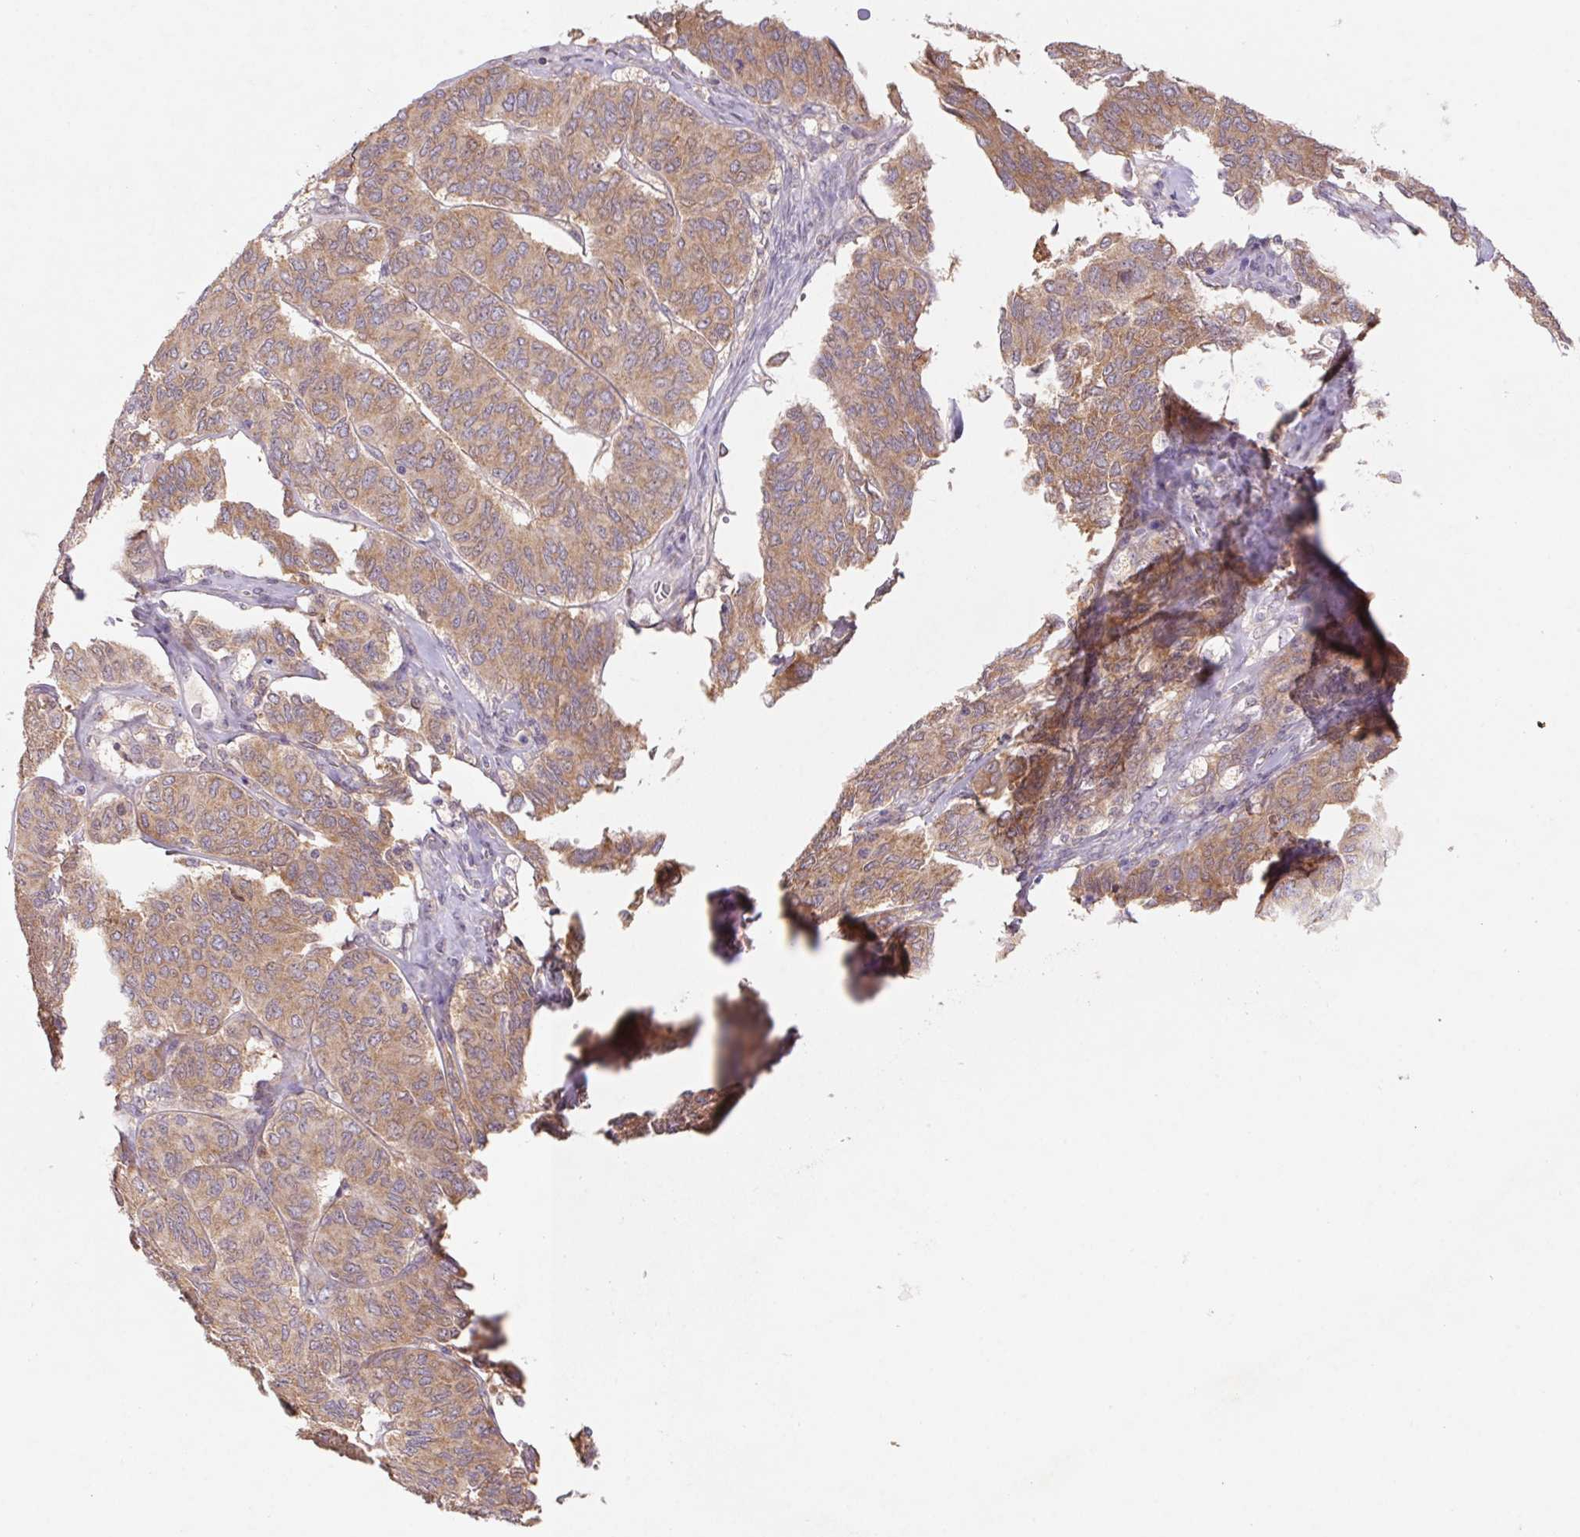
{"staining": {"intensity": "moderate", "quantity": ">75%", "location": "cytoplasmic/membranous"}, "tissue": "ovarian cancer", "cell_type": "Tumor cells", "image_type": "cancer", "snomed": [{"axis": "morphology", "description": "Carcinoma, endometroid"}, {"axis": "topography", "description": "Ovary"}], "caption": "Tumor cells show medium levels of moderate cytoplasmic/membranous expression in about >75% of cells in human endometroid carcinoma (ovarian).", "gene": "RPL27A", "patient": {"sex": "female", "age": 80}}